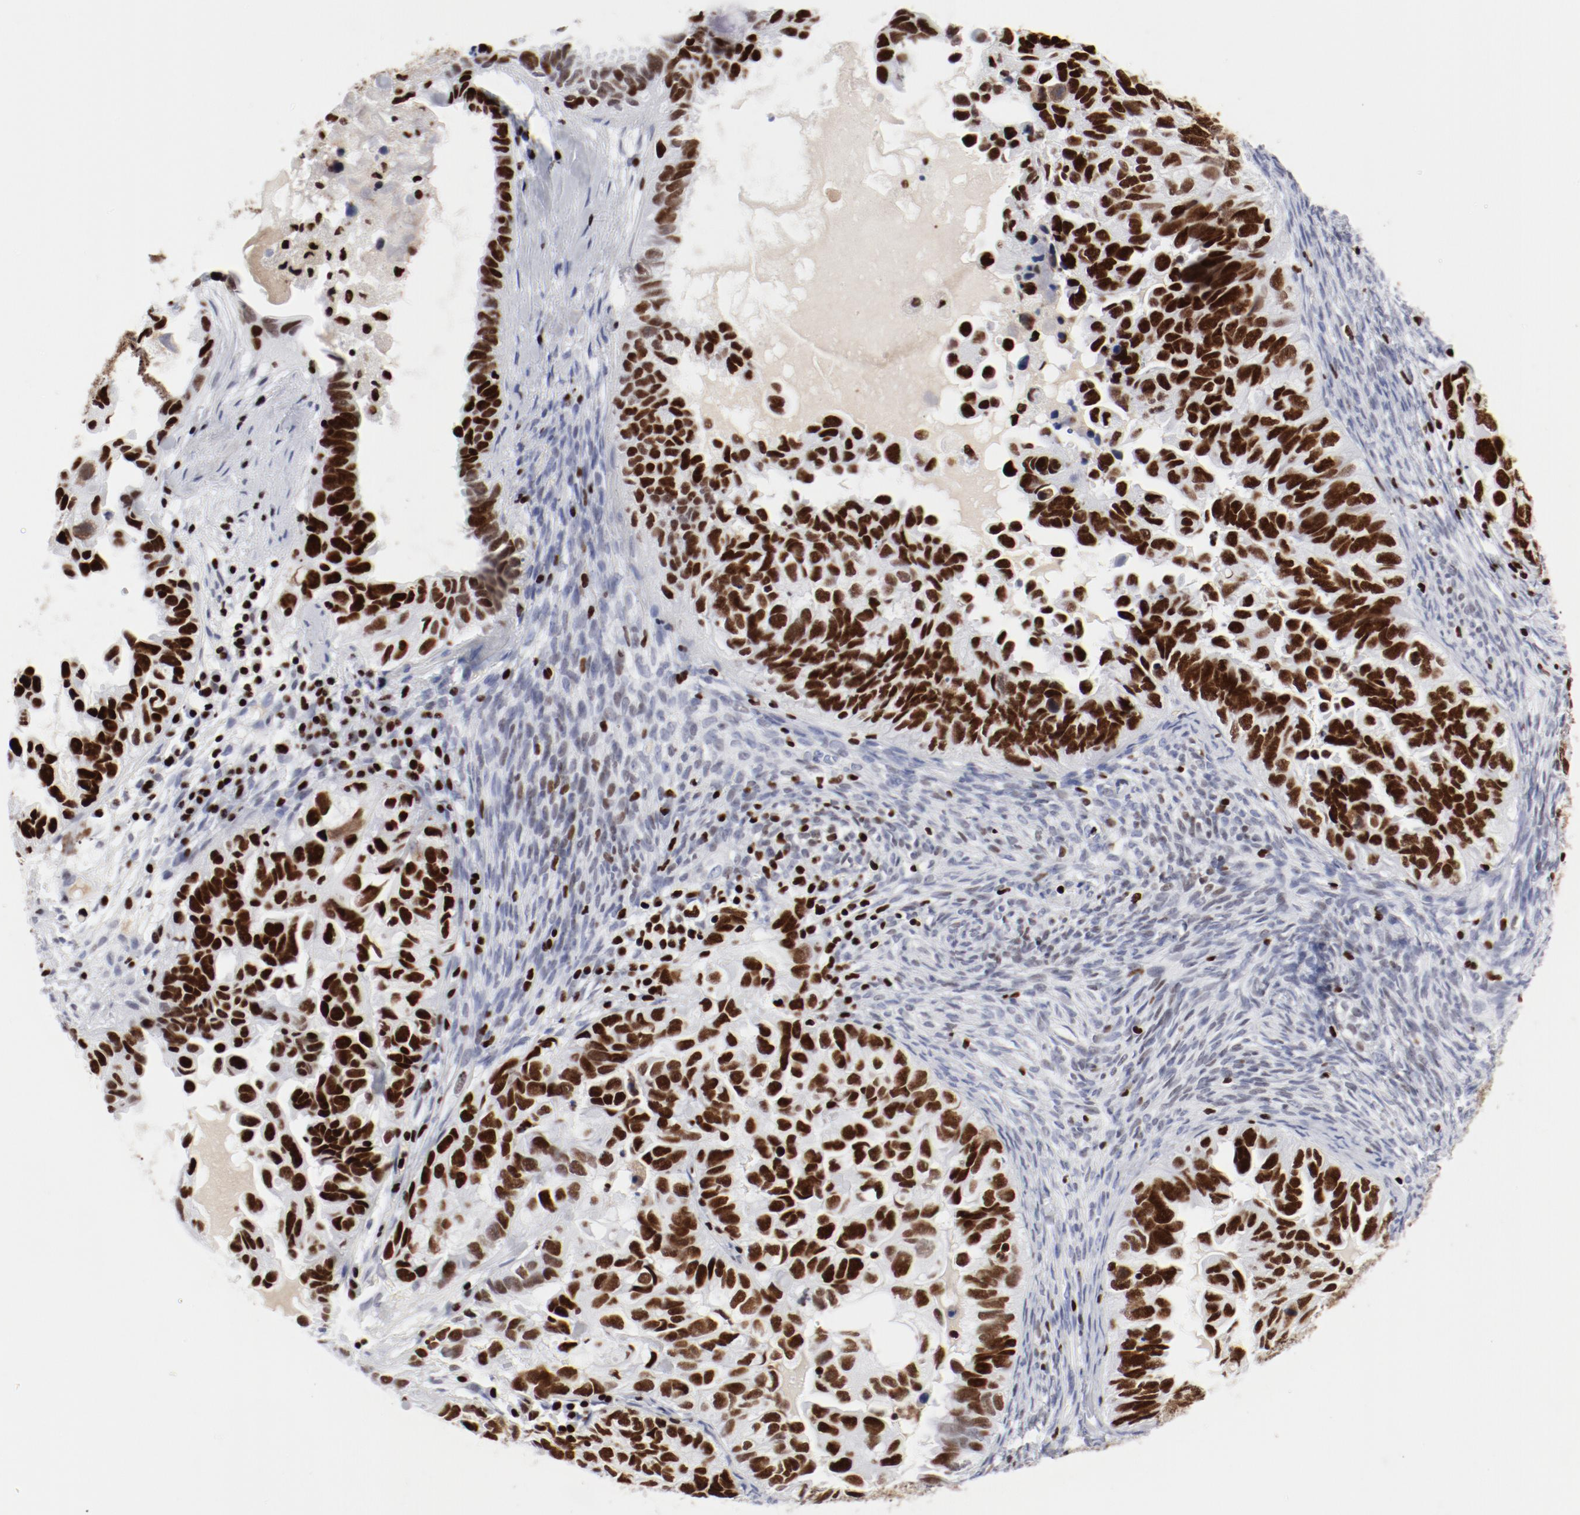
{"staining": {"intensity": "strong", "quantity": ">75%", "location": "nuclear"}, "tissue": "ovarian cancer", "cell_type": "Tumor cells", "image_type": "cancer", "snomed": [{"axis": "morphology", "description": "Cystadenocarcinoma, serous, NOS"}, {"axis": "topography", "description": "Ovary"}], "caption": "Serous cystadenocarcinoma (ovarian) was stained to show a protein in brown. There is high levels of strong nuclear positivity in about >75% of tumor cells.", "gene": "SMARCC2", "patient": {"sex": "female", "age": 82}}